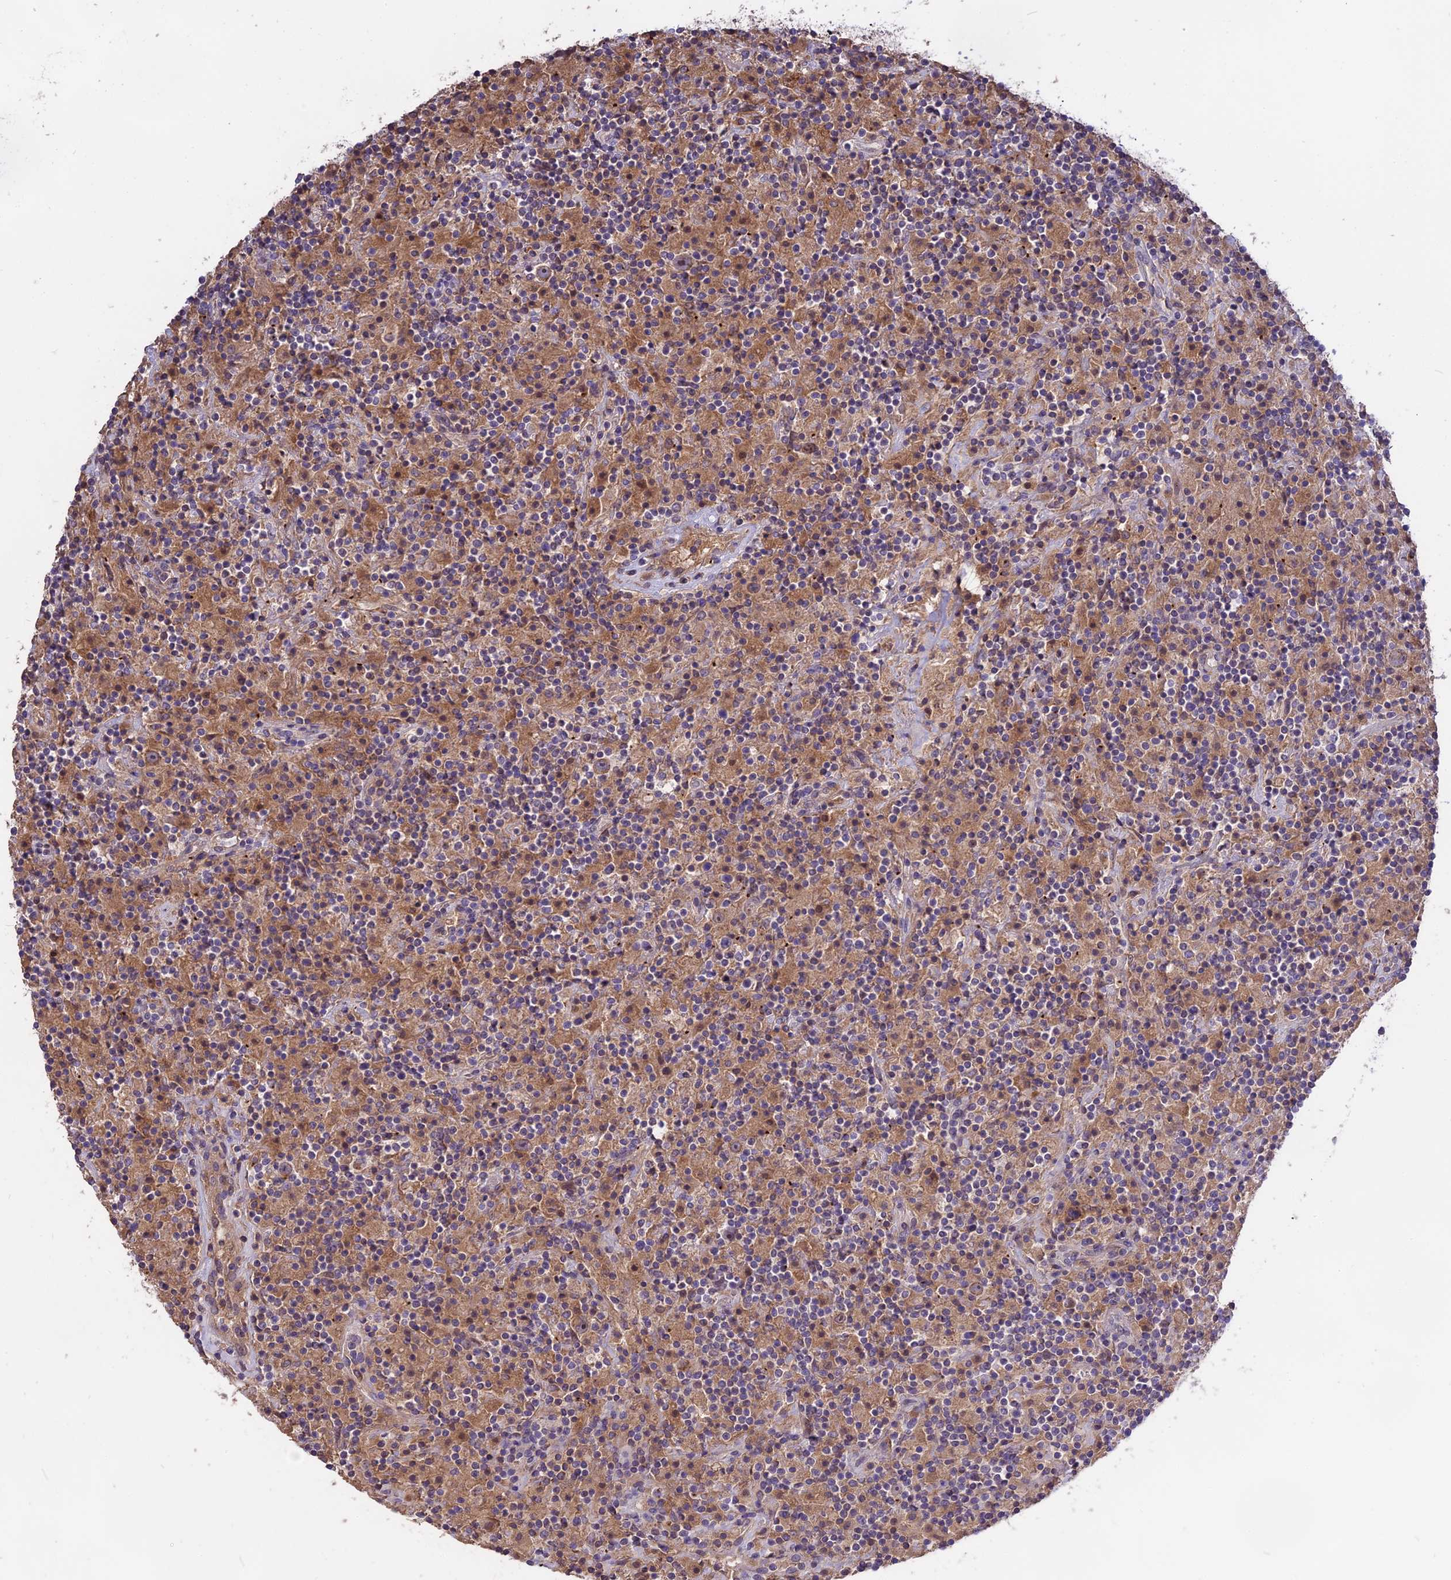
{"staining": {"intensity": "moderate", "quantity": ">75%", "location": "cytoplasmic/membranous"}, "tissue": "lymphoma", "cell_type": "Tumor cells", "image_type": "cancer", "snomed": [{"axis": "morphology", "description": "Hodgkin's disease, NOS"}, {"axis": "topography", "description": "Lymph node"}], "caption": "A brown stain shows moderate cytoplasmic/membranous positivity of a protein in human lymphoma tumor cells. (brown staining indicates protein expression, while blue staining denotes nuclei).", "gene": "NUDT8", "patient": {"sex": "male", "age": 70}}